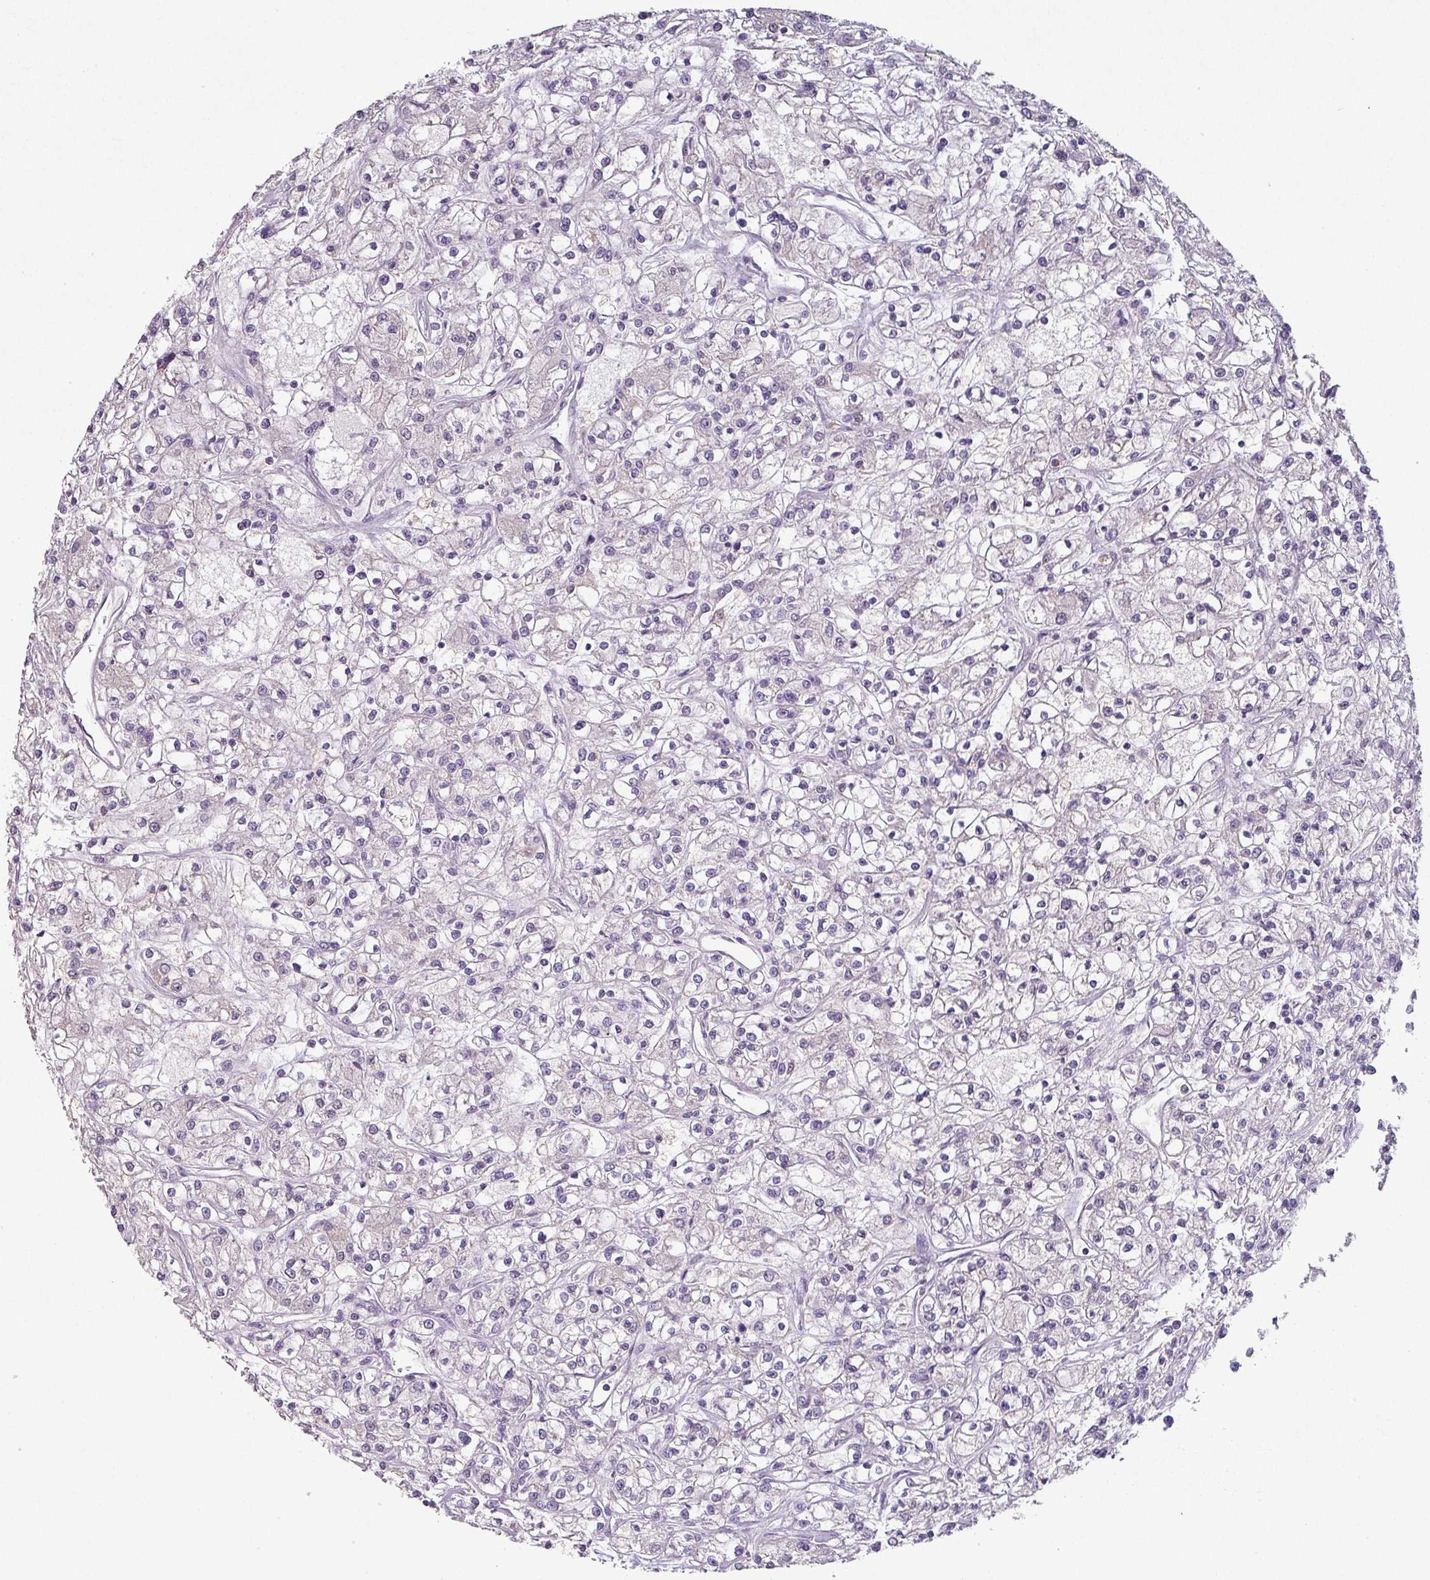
{"staining": {"intensity": "negative", "quantity": "none", "location": "none"}, "tissue": "renal cancer", "cell_type": "Tumor cells", "image_type": "cancer", "snomed": [{"axis": "morphology", "description": "Adenocarcinoma, NOS"}, {"axis": "topography", "description": "Kidney"}], "caption": "This is an IHC photomicrograph of human renal adenocarcinoma. There is no staining in tumor cells.", "gene": "MAGEC3", "patient": {"sex": "female", "age": 59}}